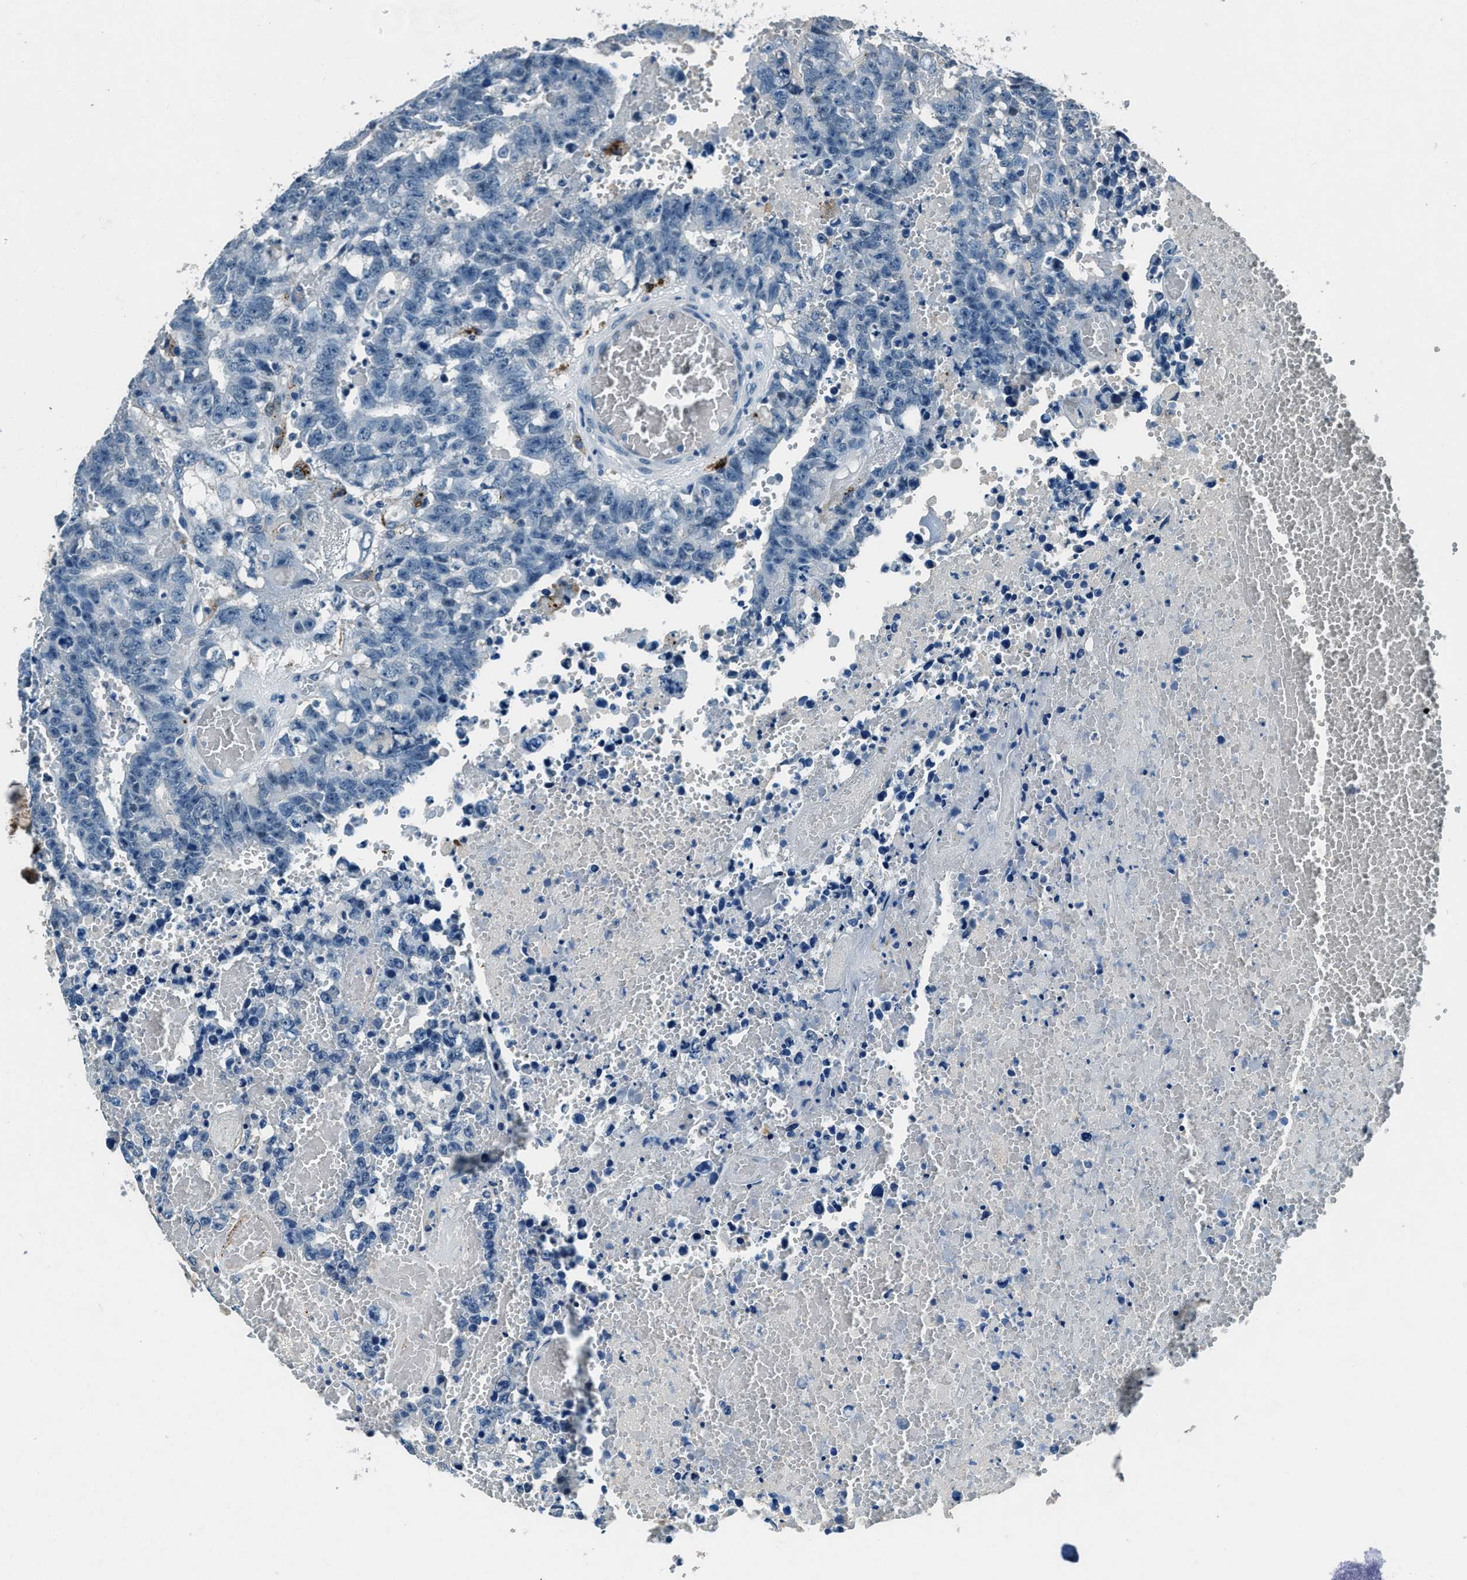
{"staining": {"intensity": "negative", "quantity": "none", "location": "none"}, "tissue": "testis cancer", "cell_type": "Tumor cells", "image_type": "cancer", "snomed": [{"axis": "morphology", "description": "Carcinoma, Embryonal, NOS"}, {"axis": "topography", "description": "Testis"}], "caption": "High magnification brightfield microscopy of testis cancer stained with DAB (3,3'-diaminobenzidine) (brown) and counterstained with hematoxylin (blue): tumor cells show no significant staining.", "gene": "PTPDC1", "patient": {"sex": "male", "age": 25}}